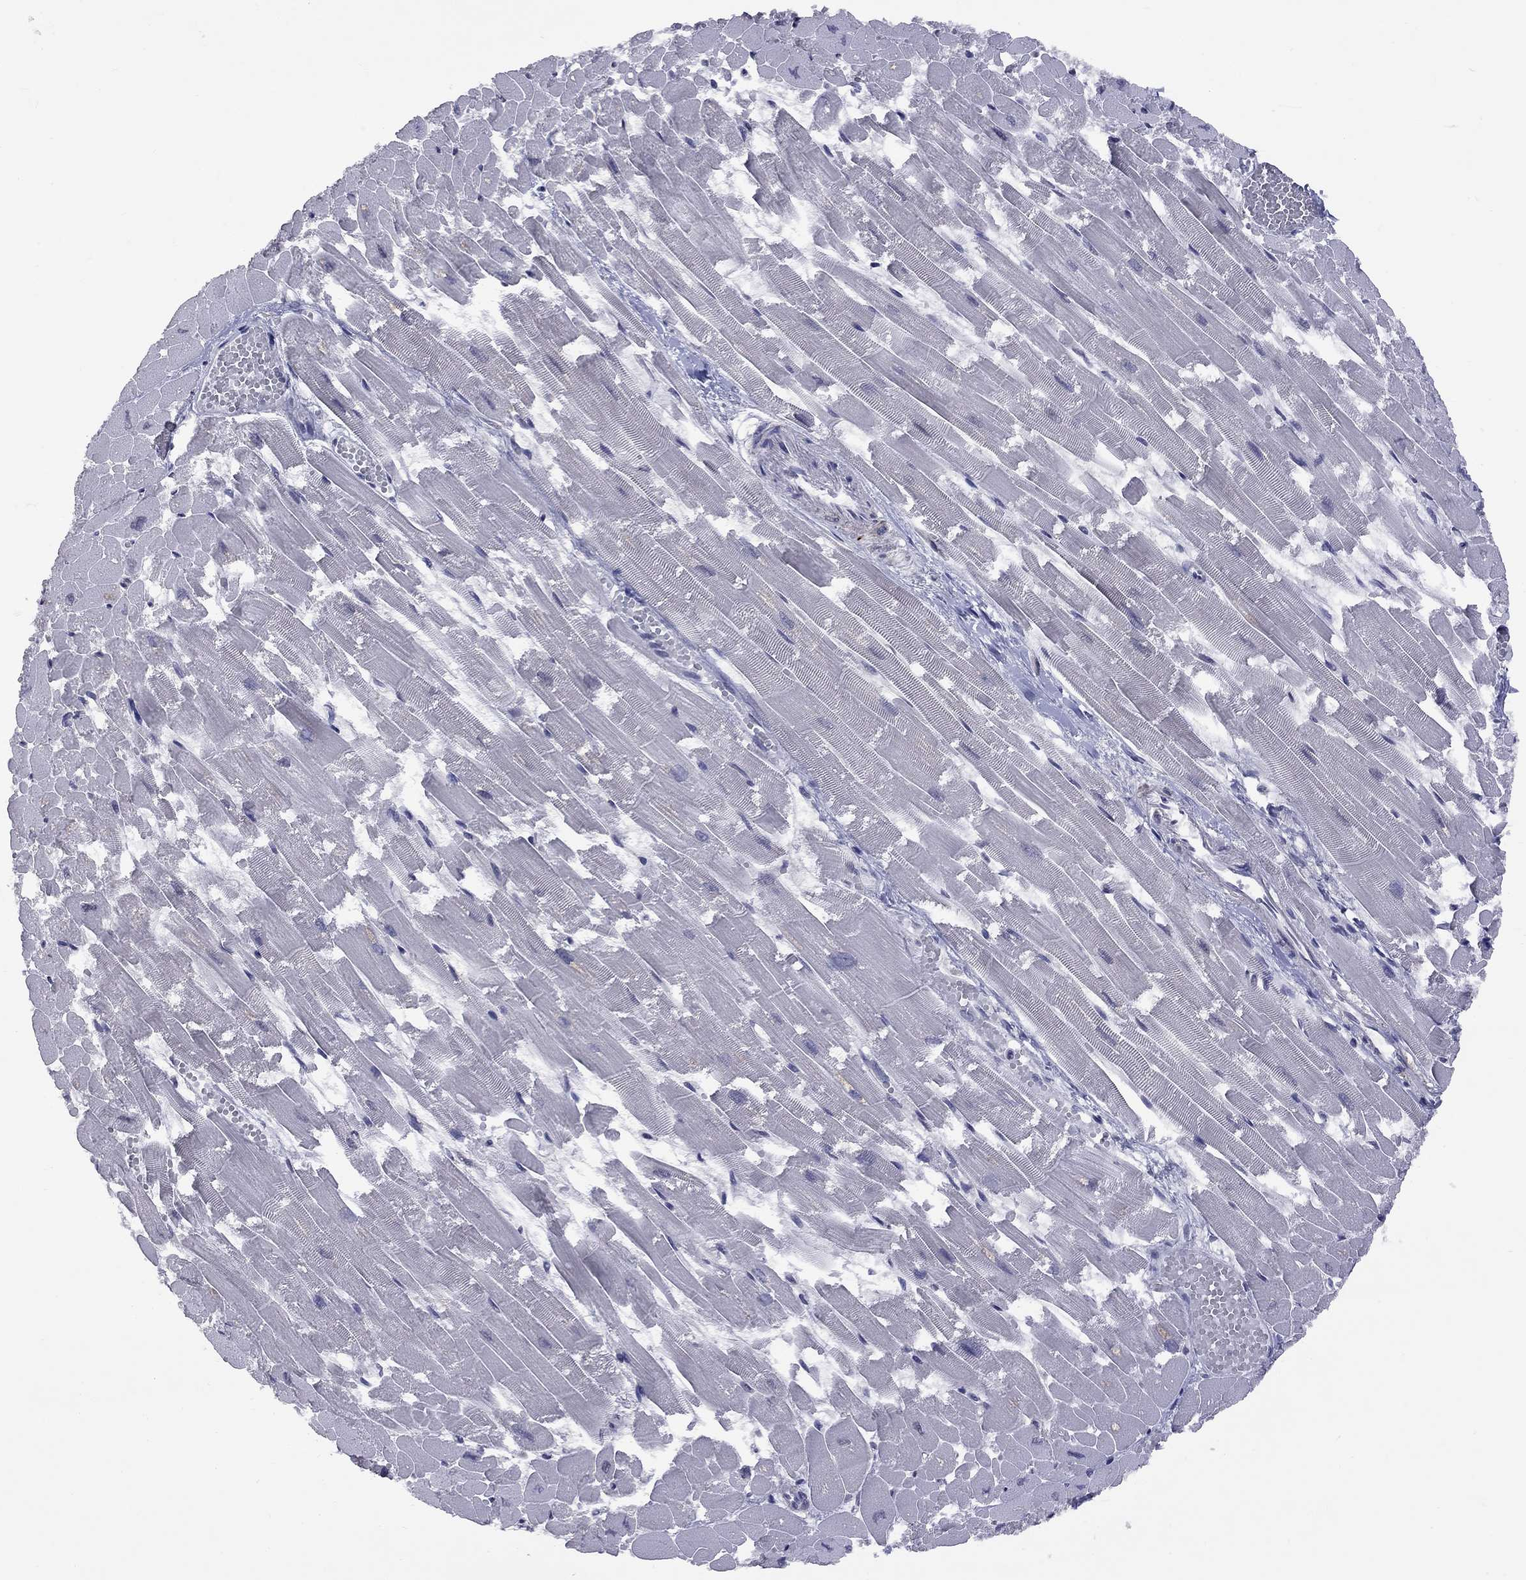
{"staining": {"intensity": "weak", "quantity": "<25%", "location": "nuclear"}, "tissue": "heart muscle", "cell_type": "Cardiomyocytes", "image_type": "normal", "snomed": [{"axis": "morphology", "description": "Normal tissue, NOS"}, {"axis": "topography", "description": "Heart"}], "caption": "Protein analysis of benign heart muscle exhibits no significant staining in cardiomyocytes.", "gene": "TAF9", "patient": {"sex": "female", "age": 52}}